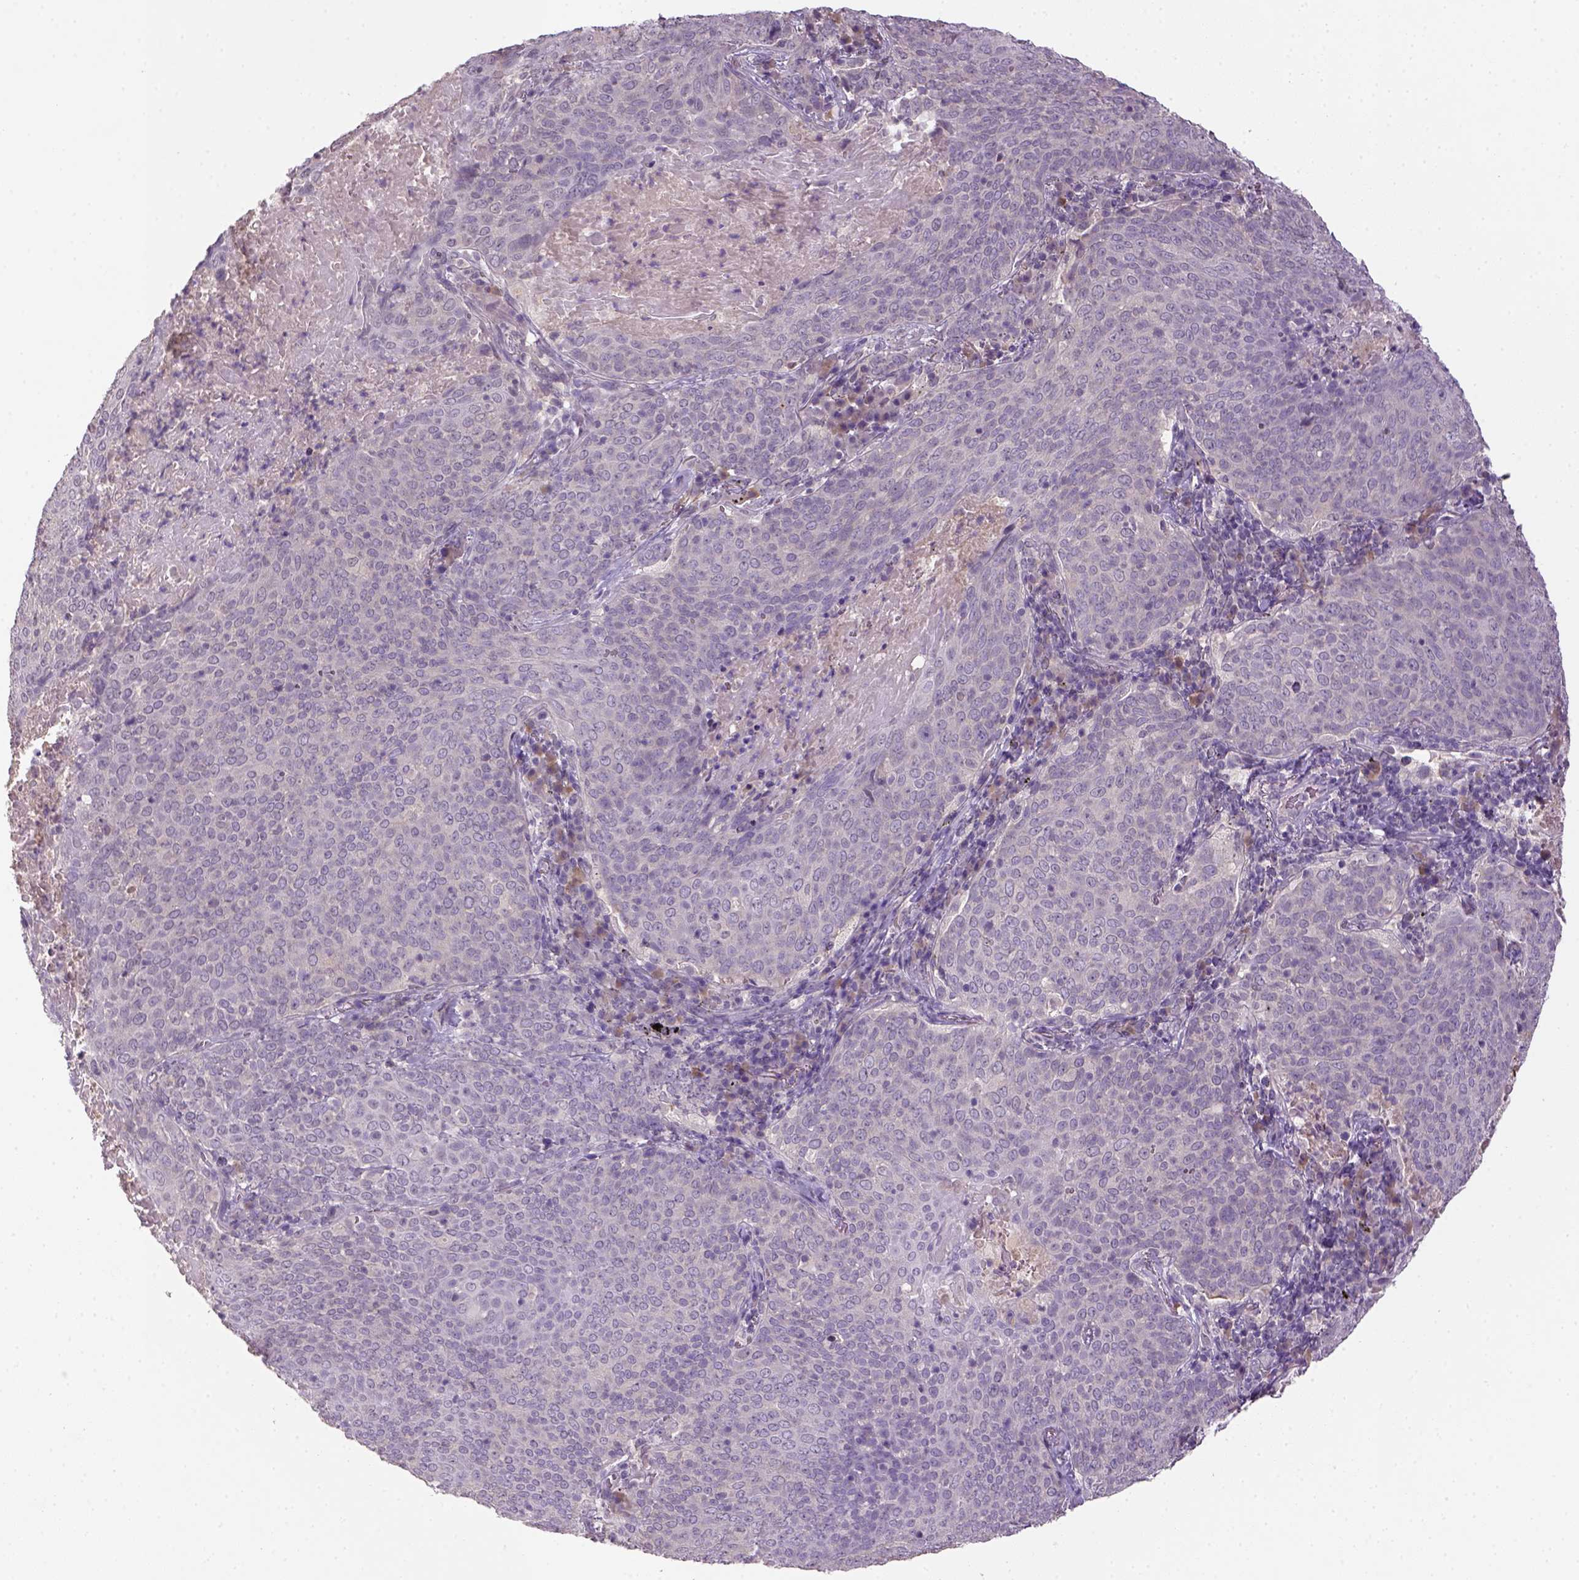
{"staining": {"intensity": "negative", "quantity": "none", "location": "none"}, "tissue": "lung cancer", "cell_type": "Tumor cells", "image_type": "cancer", "snomed": [{"axis": "morphology", "description": "Squamous cell carcinoma, NOS"}, {"axis": "topography", "description": "Lung"}], "caption": "A high-resolution photomicrograph shows immunohistochemistry staining of squamous cell carcinoma (lung), which exhibits no significant staining in tumor cells.", "gene": "NLGN2", "patient": {"sex": "male", "age": 82}}